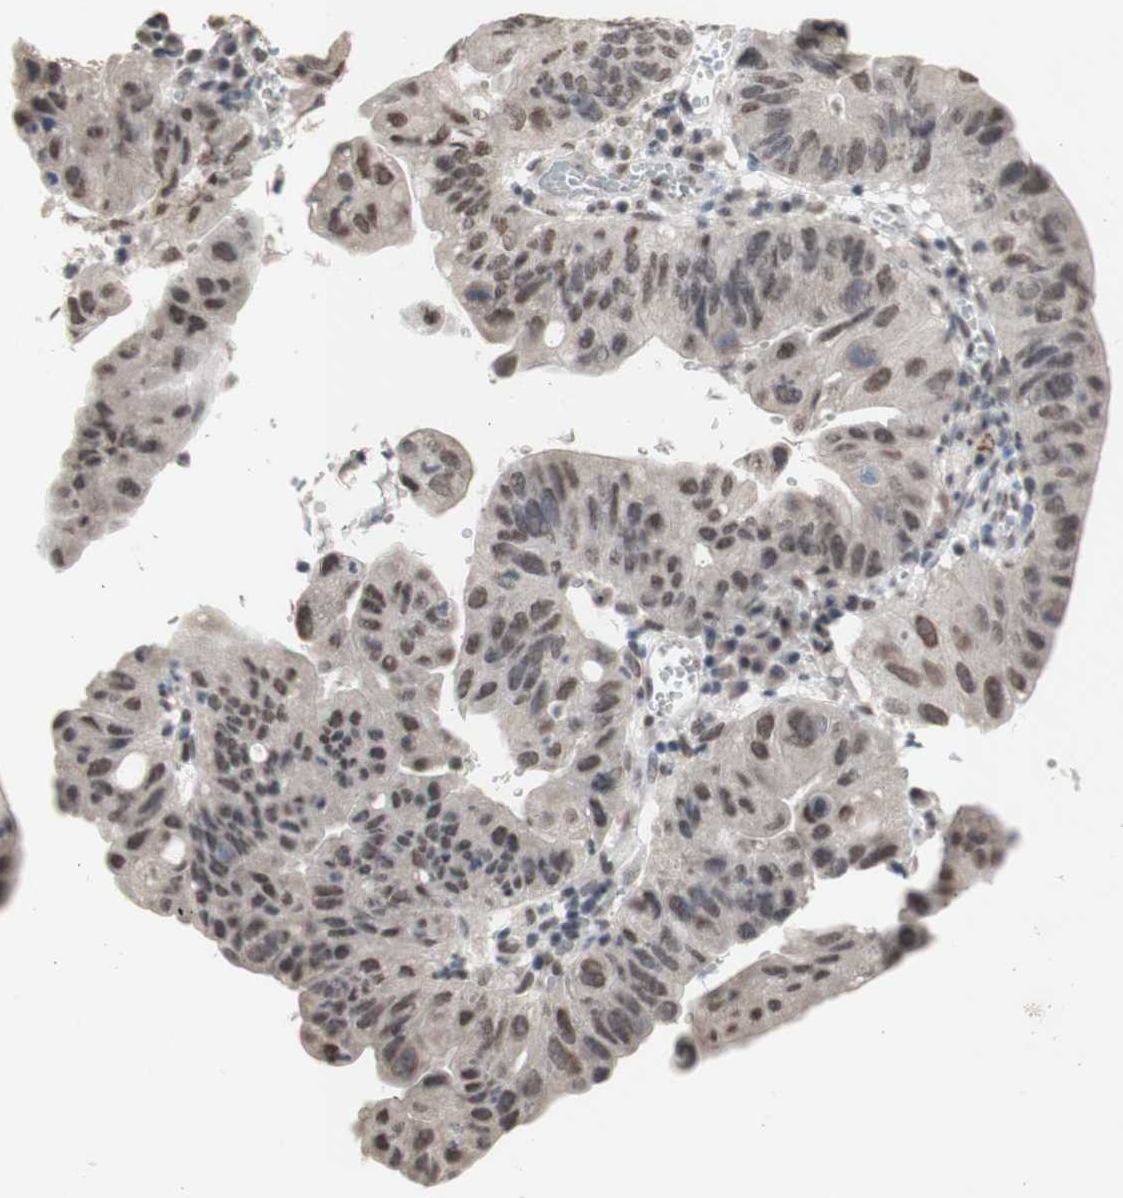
{"staining": {"intensity": "weak", "quantity": ">75%", "location": "nuclear"}, "tissue": "stomach cancer", "cell_type": "Tumor cells", "image_type": "cancer", "snomed": [{"axis": "morphology", "description": "Adenocarcinoma, NOS"}, {"axis": "topography", "description": "Stomach"}], "caption": "DAB immunohistochemical staining of stomach cancer exhibits weak nuclear protein expression in approximately >75% of tumor cells.", "gene": "SFPQ", "patient": {"sex": "male", "age": 59}}